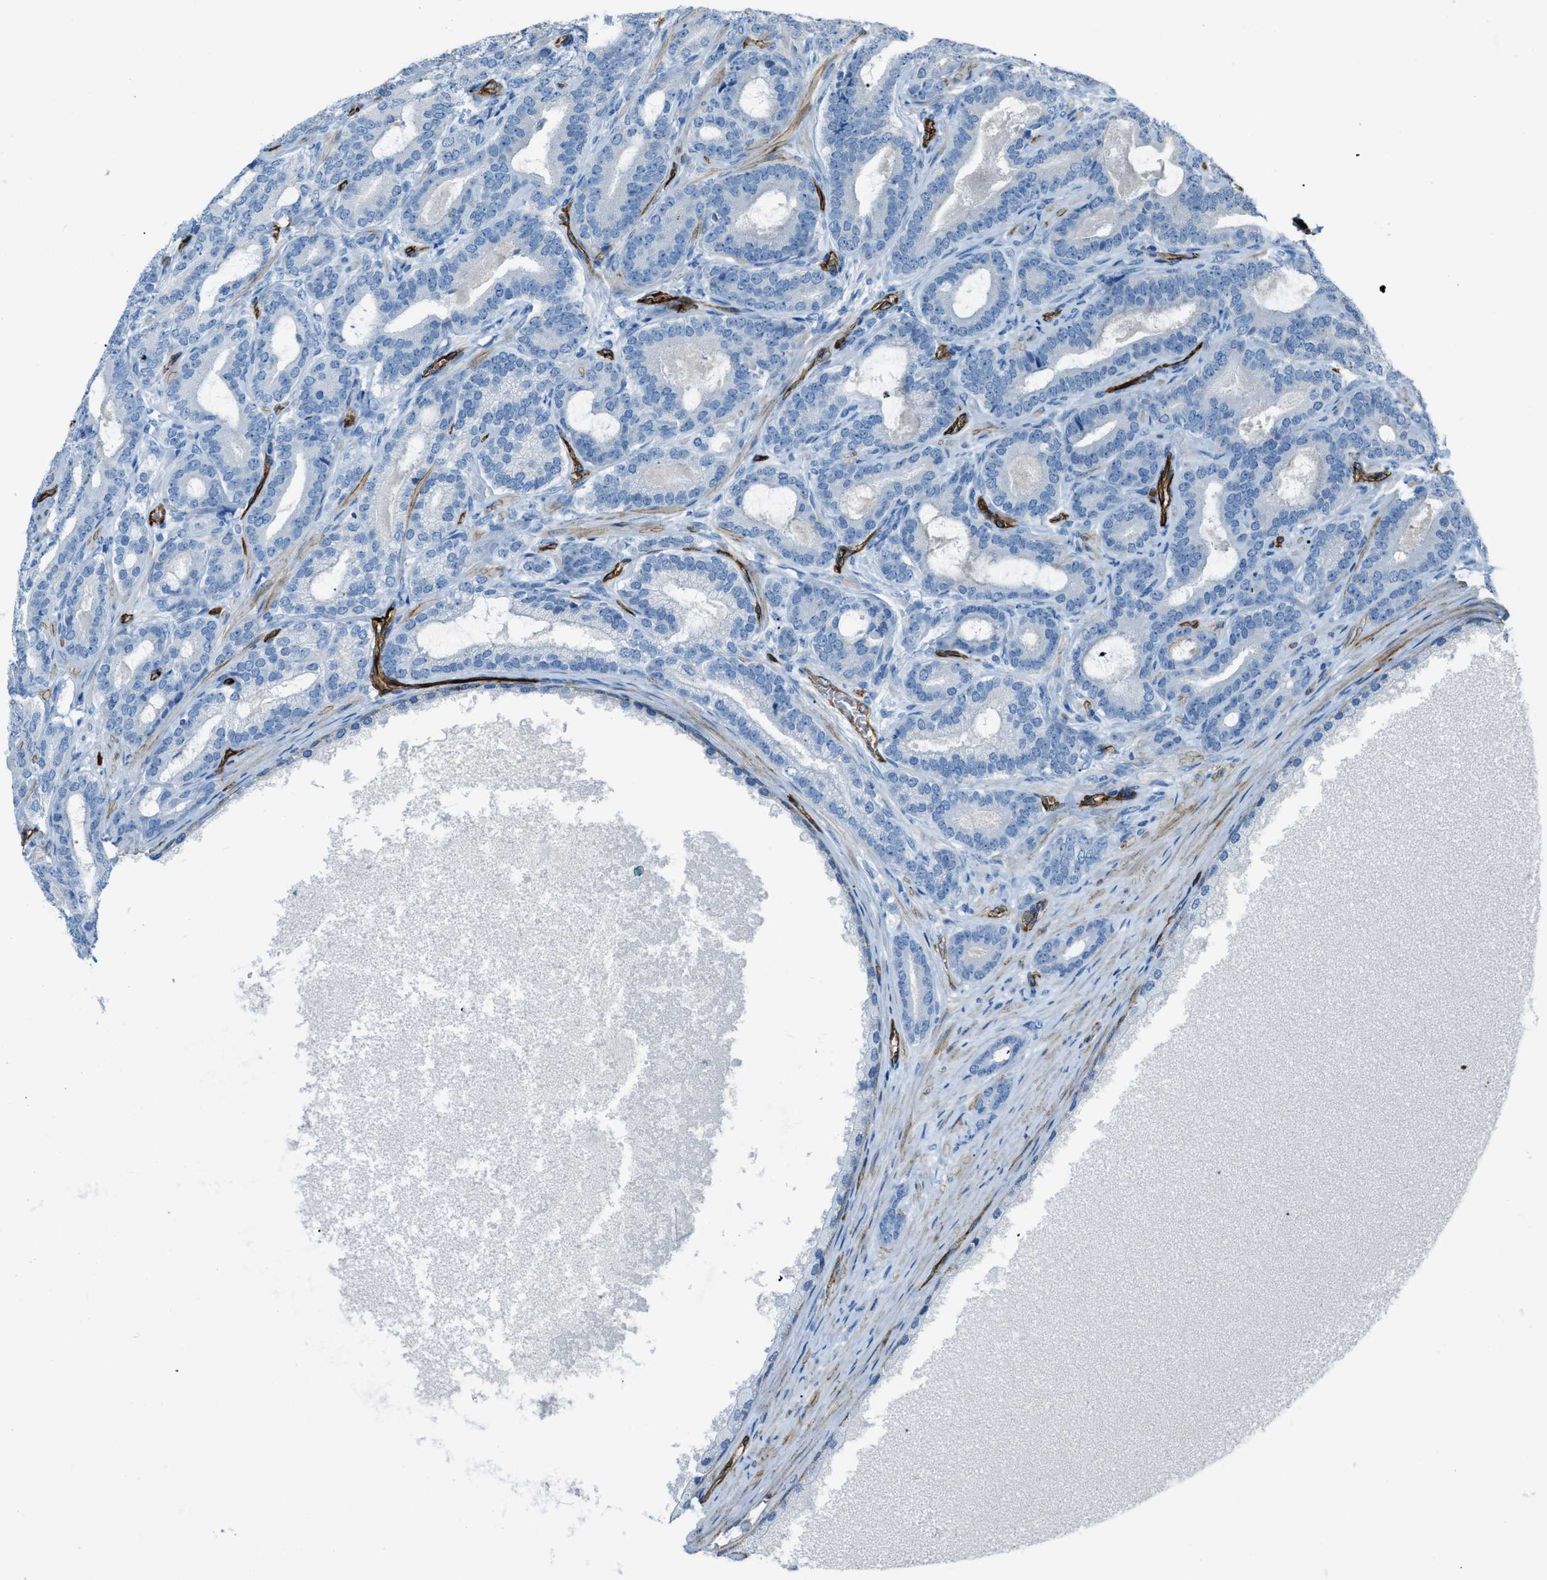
{"staining": {"intensity": "negative", "quantity": "none", "location": "none"}, "tissue": "prostate cancer", "cell_type": "Tumor cells", "image_type": "cancer", "snomed": [{"axis": "morphology", "description": "Adenocarcinoma, High grade"}, {"axis": "topography", "description": "Prostate"}], "caption": "Image shows no significant protein positivity in tumor cells of prostate cancer. (DAB (3,3'-diaminobenzidine) immunohistochemistry, high magnification).", "gene": "SLC22A15", "patient": {"sex": "male", "age": 60}}